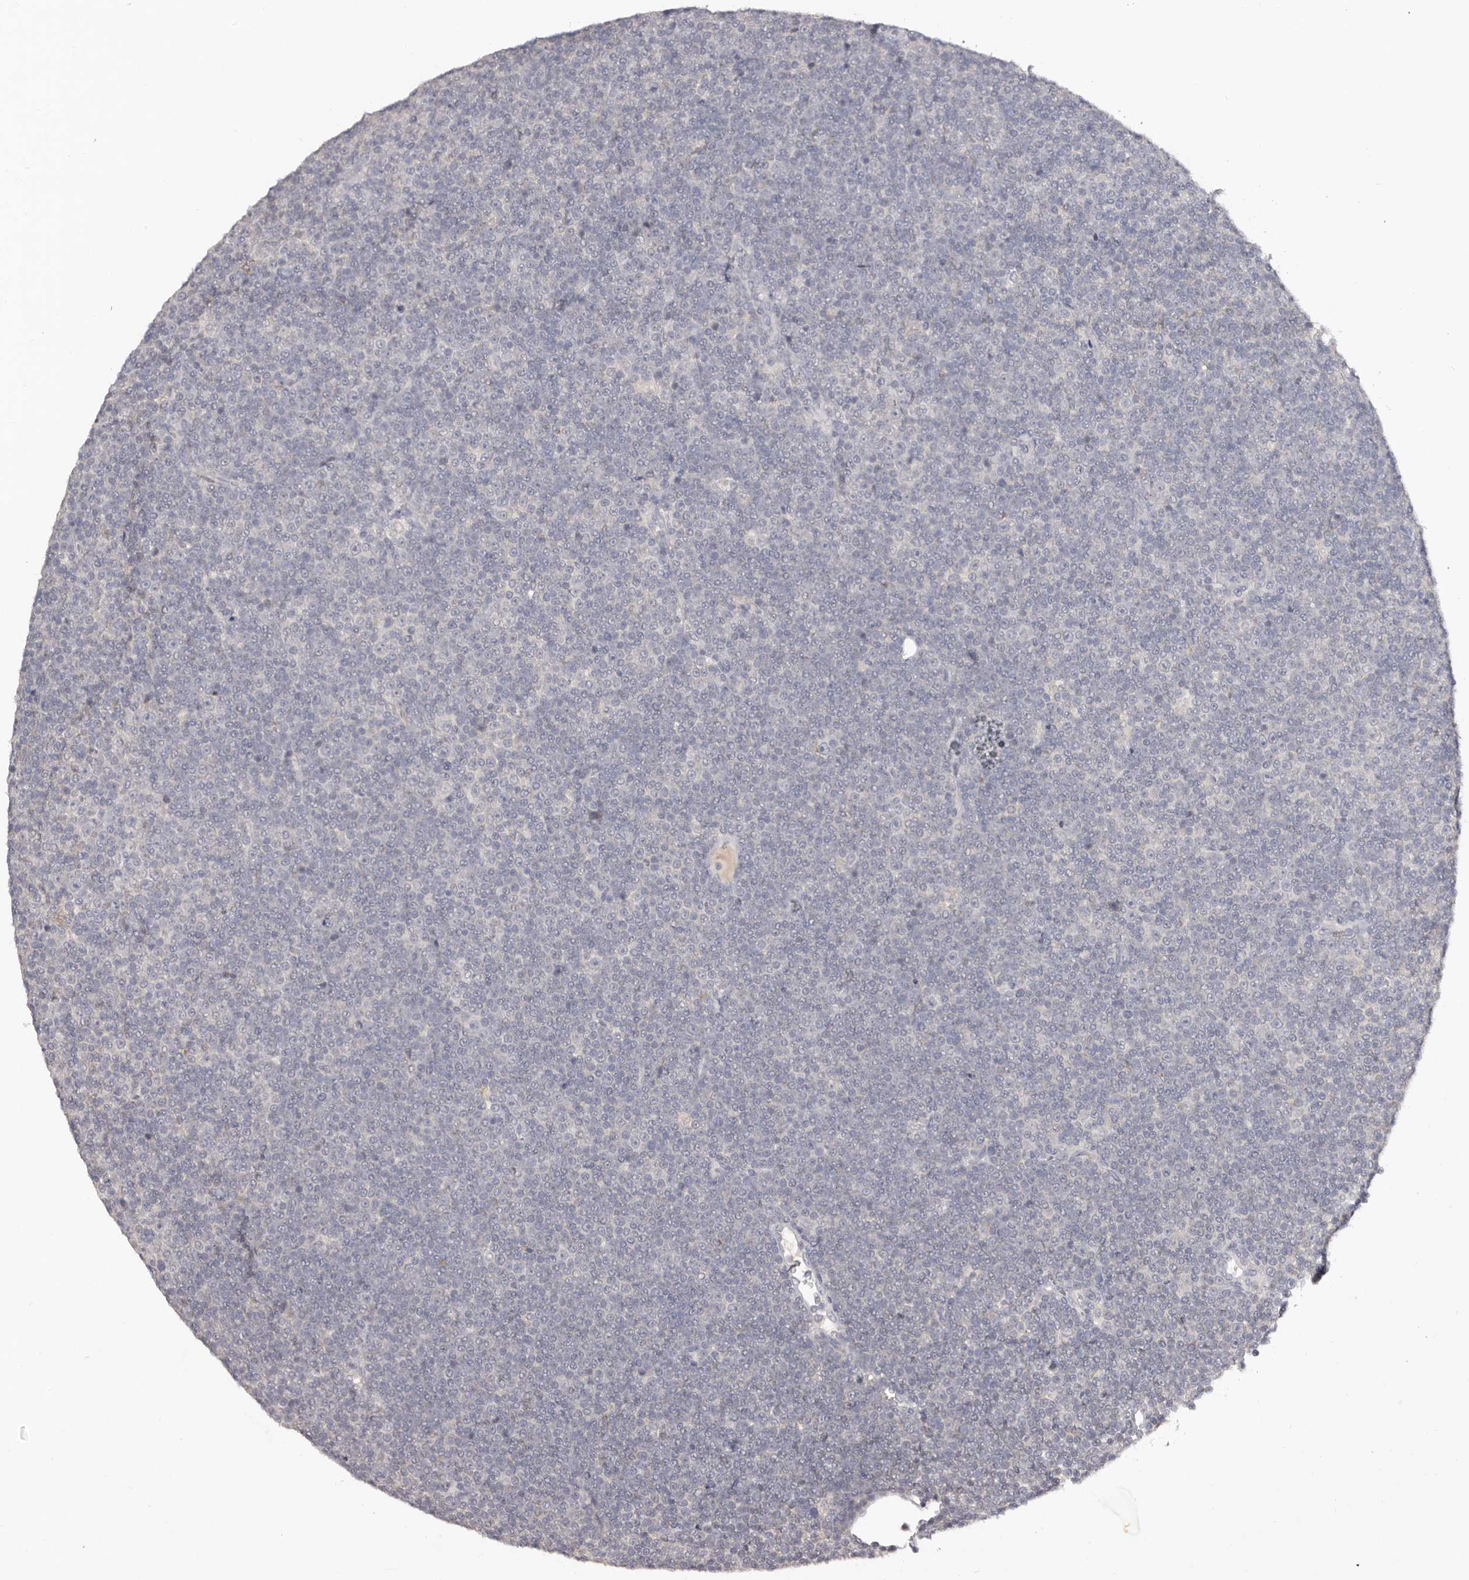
{"staining": {"intensity": "negative", "quantity": "none", "location": "none"}, "tissue": "lymphoma", "cell_type": "Tumor cells", "image_type": "cancer", "snomed": [{"axis": "morphology", "description": "Malignant lymphoma, non-Hodgkin's type, Low grade"}, {"axis": "topography", "description": "Lymph node"}], "caption": "A histopathology image of lymphoma stained for a protein displays no brown staining in tumor cells.", "gene": "SCUBE2", "patient": {"sex": "female", "age": 67}}